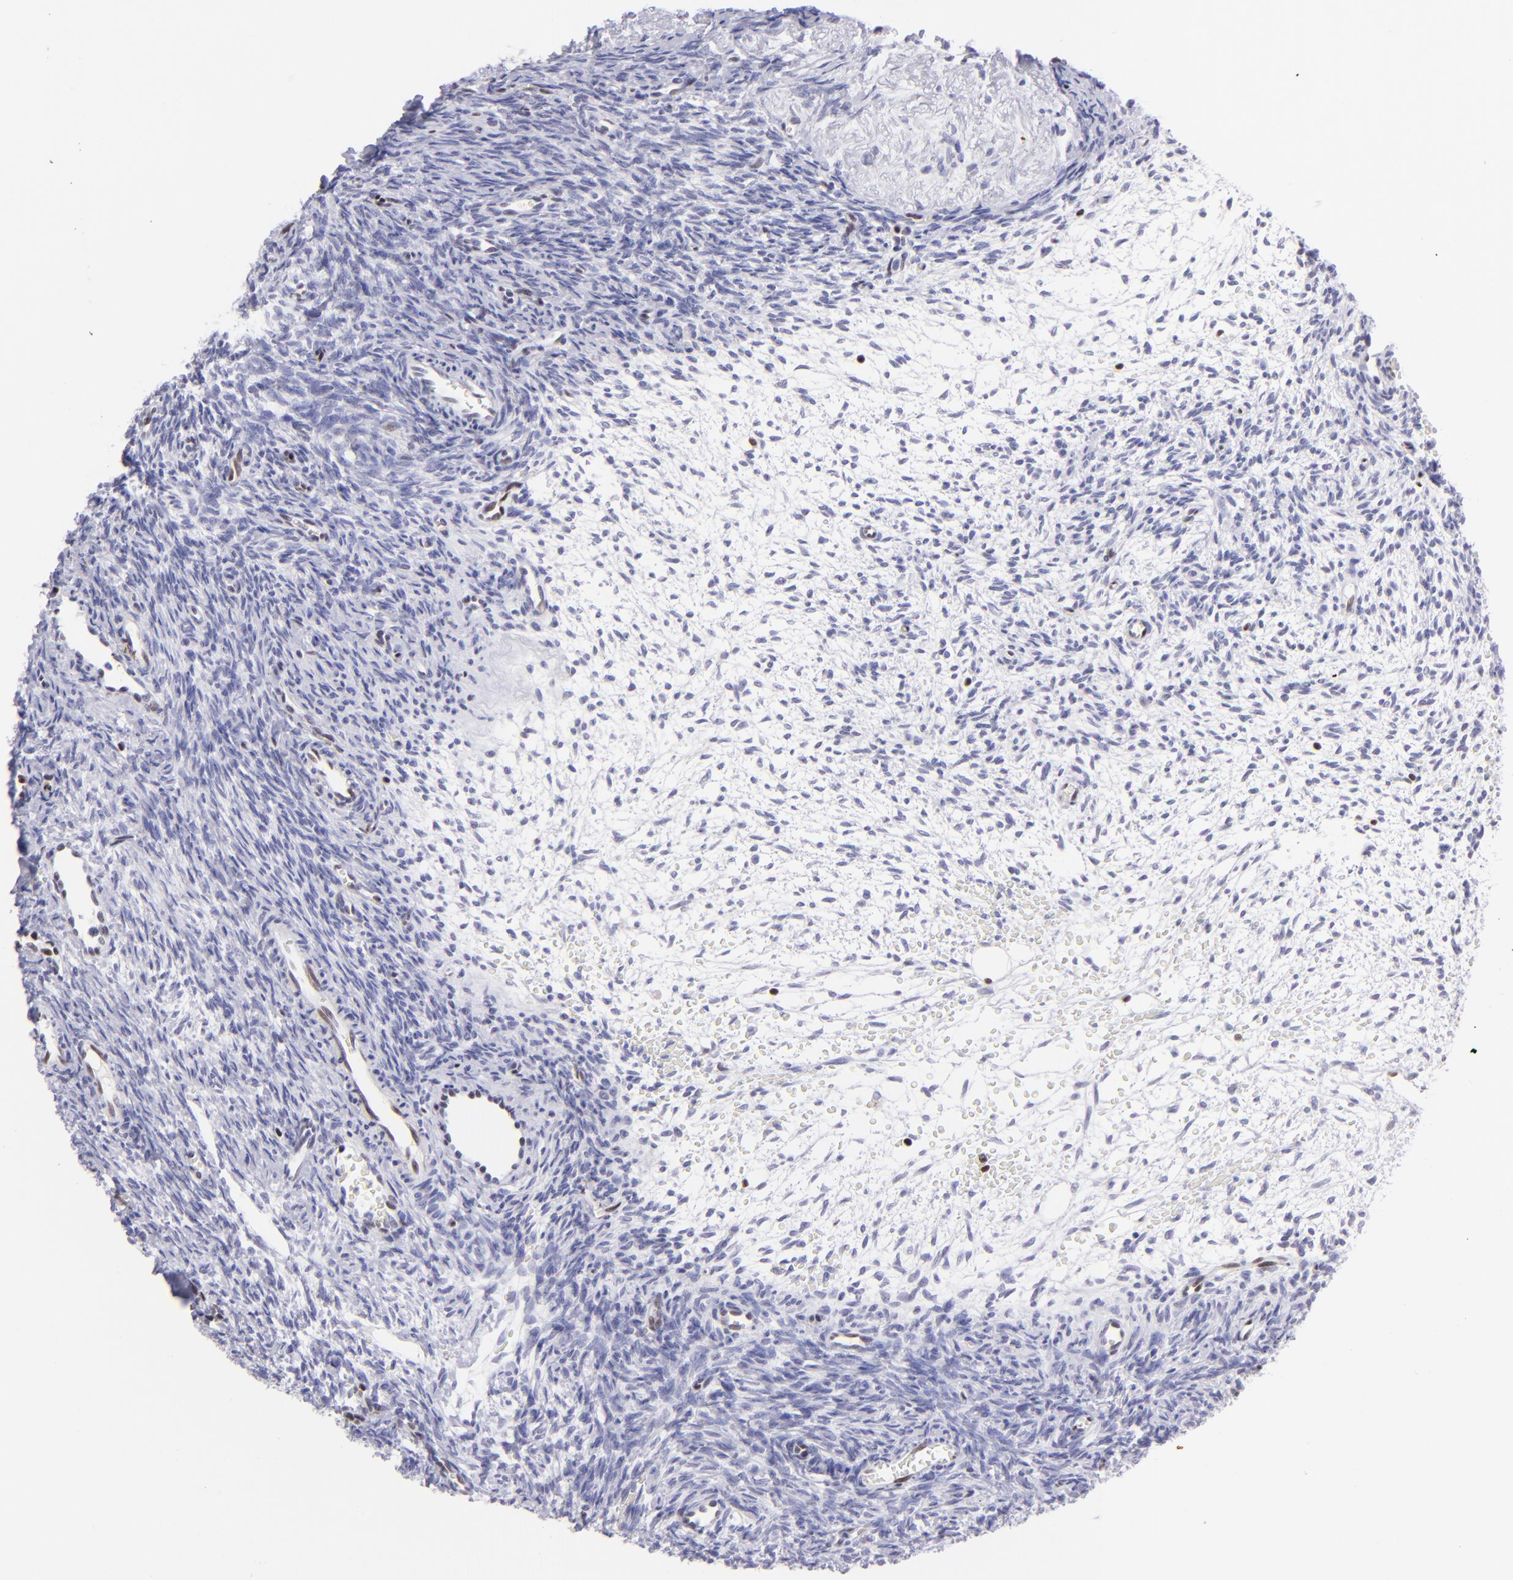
{"staining": {"intensity": "weak", "quantity": "<25%", "location": "nuclear"}, "tissue": "ovary", "cell_type": "Ovarian stroma cells", "image_type": "normal", "snomed": [{"axis": "morphology", "description": "Normal tissue, NOS"}, {"axis": "topography", "description": "Ovary"}], "caption": "The photomicrograph reveals no staining of ovarian stroma cells in benign ovary. (Brightfield microscopy of DAB (3,3'-diaminobenzidine) immunohistochemistry (IHC) at high magnification).", "gene": "ETS1", "patient": {"sex": "female", "age": 39}}